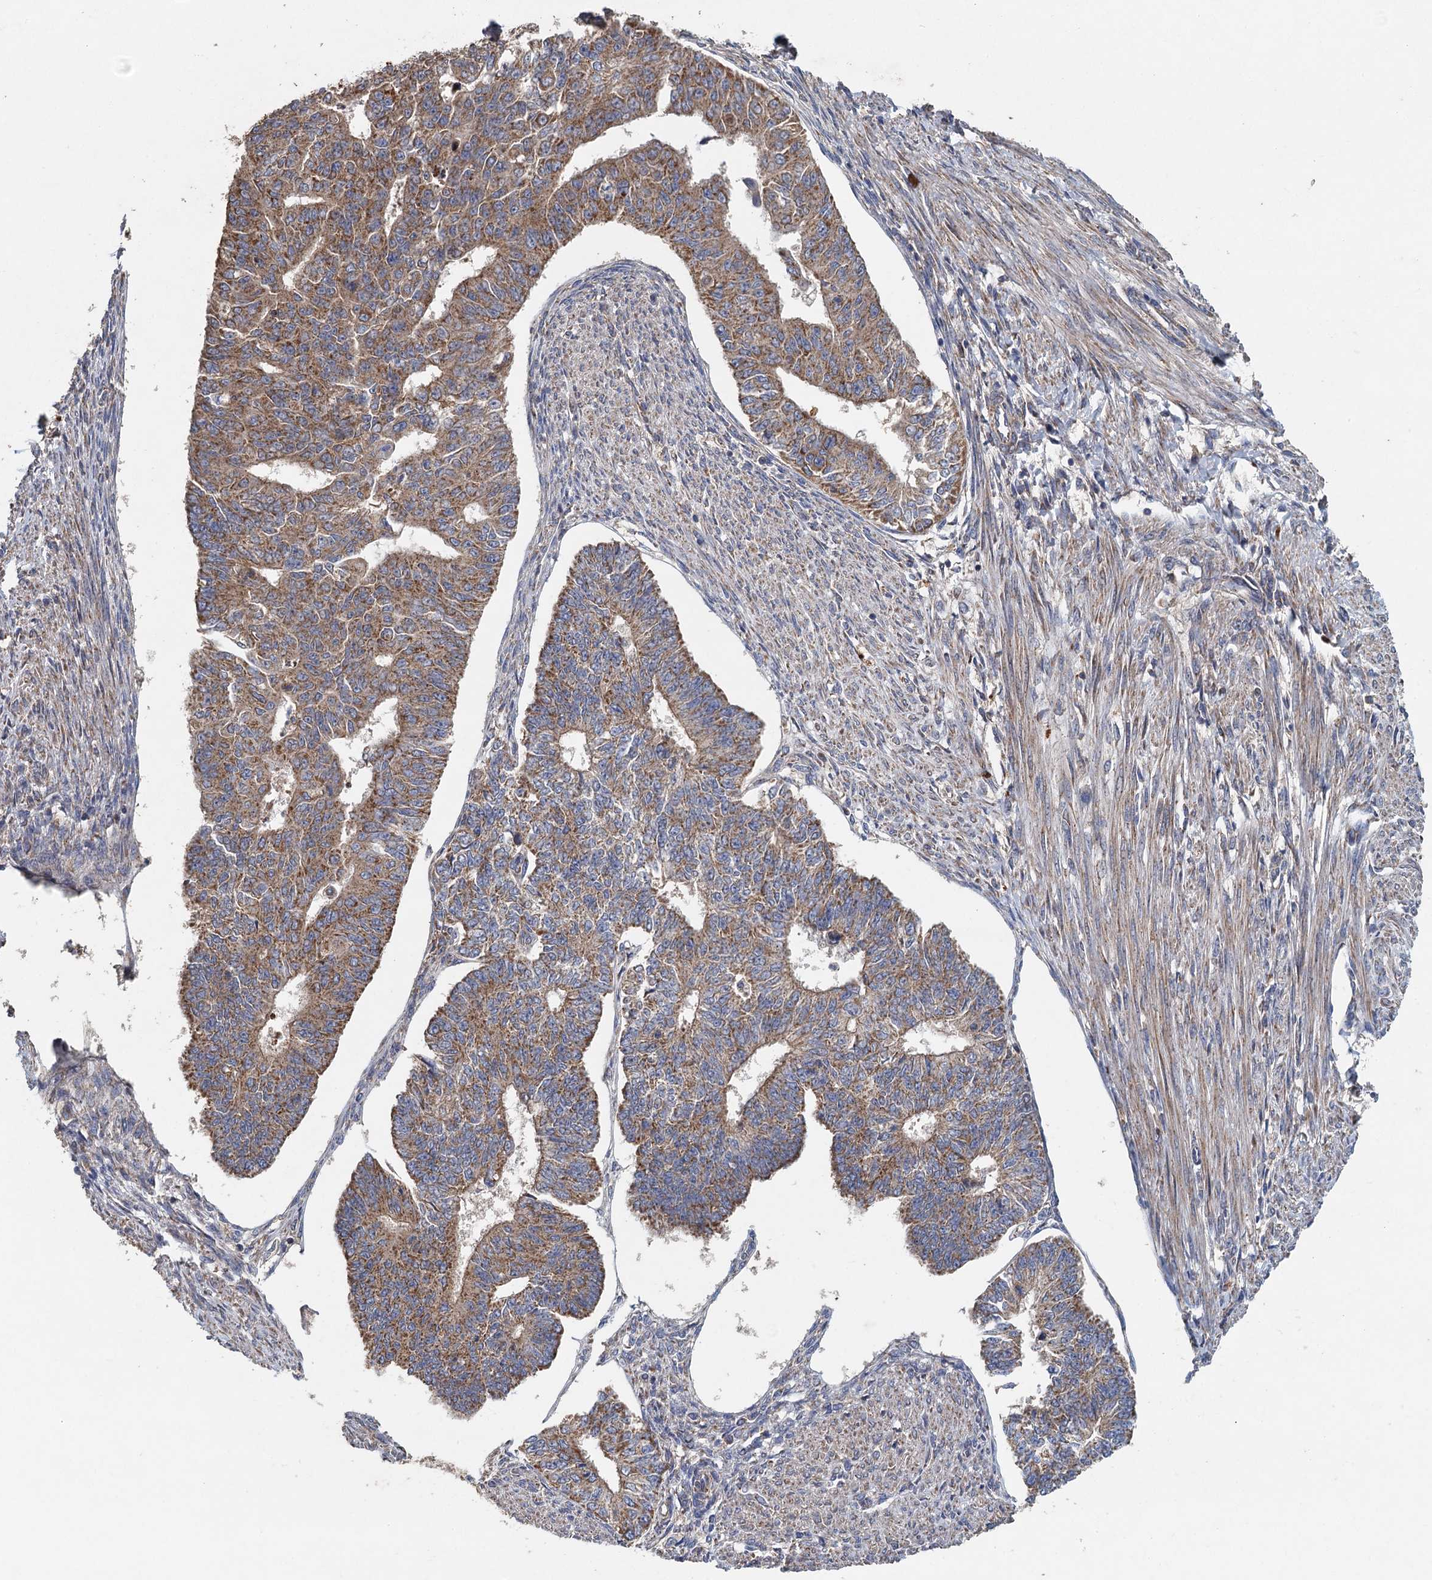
{"staining": {"intensity": "moderate", "quantity": ">75%", "location": "cytoplasmic/membranous"}, "tissue": "endometrial cancer", "cell_type": "Tumor cells", "image_type": "cancer", "snomed": [{"axis": "morphology", "description": "Adenocarcinoma, NOS"}, {"axis": "topography", "description": "Endometrium"}], "caption": "IHC image of neoplastic tissue: human endometrial cancer stained using immunohistochemistry (IHC) shows medium levels of moderate protein expression localized specifically in the cytoplasmic/membranous of tumor cells, appearing as a cytoplasmic/membranous brown color.", "gene": "BCS1L", "patient": {"sex": "female", "age": 32}}